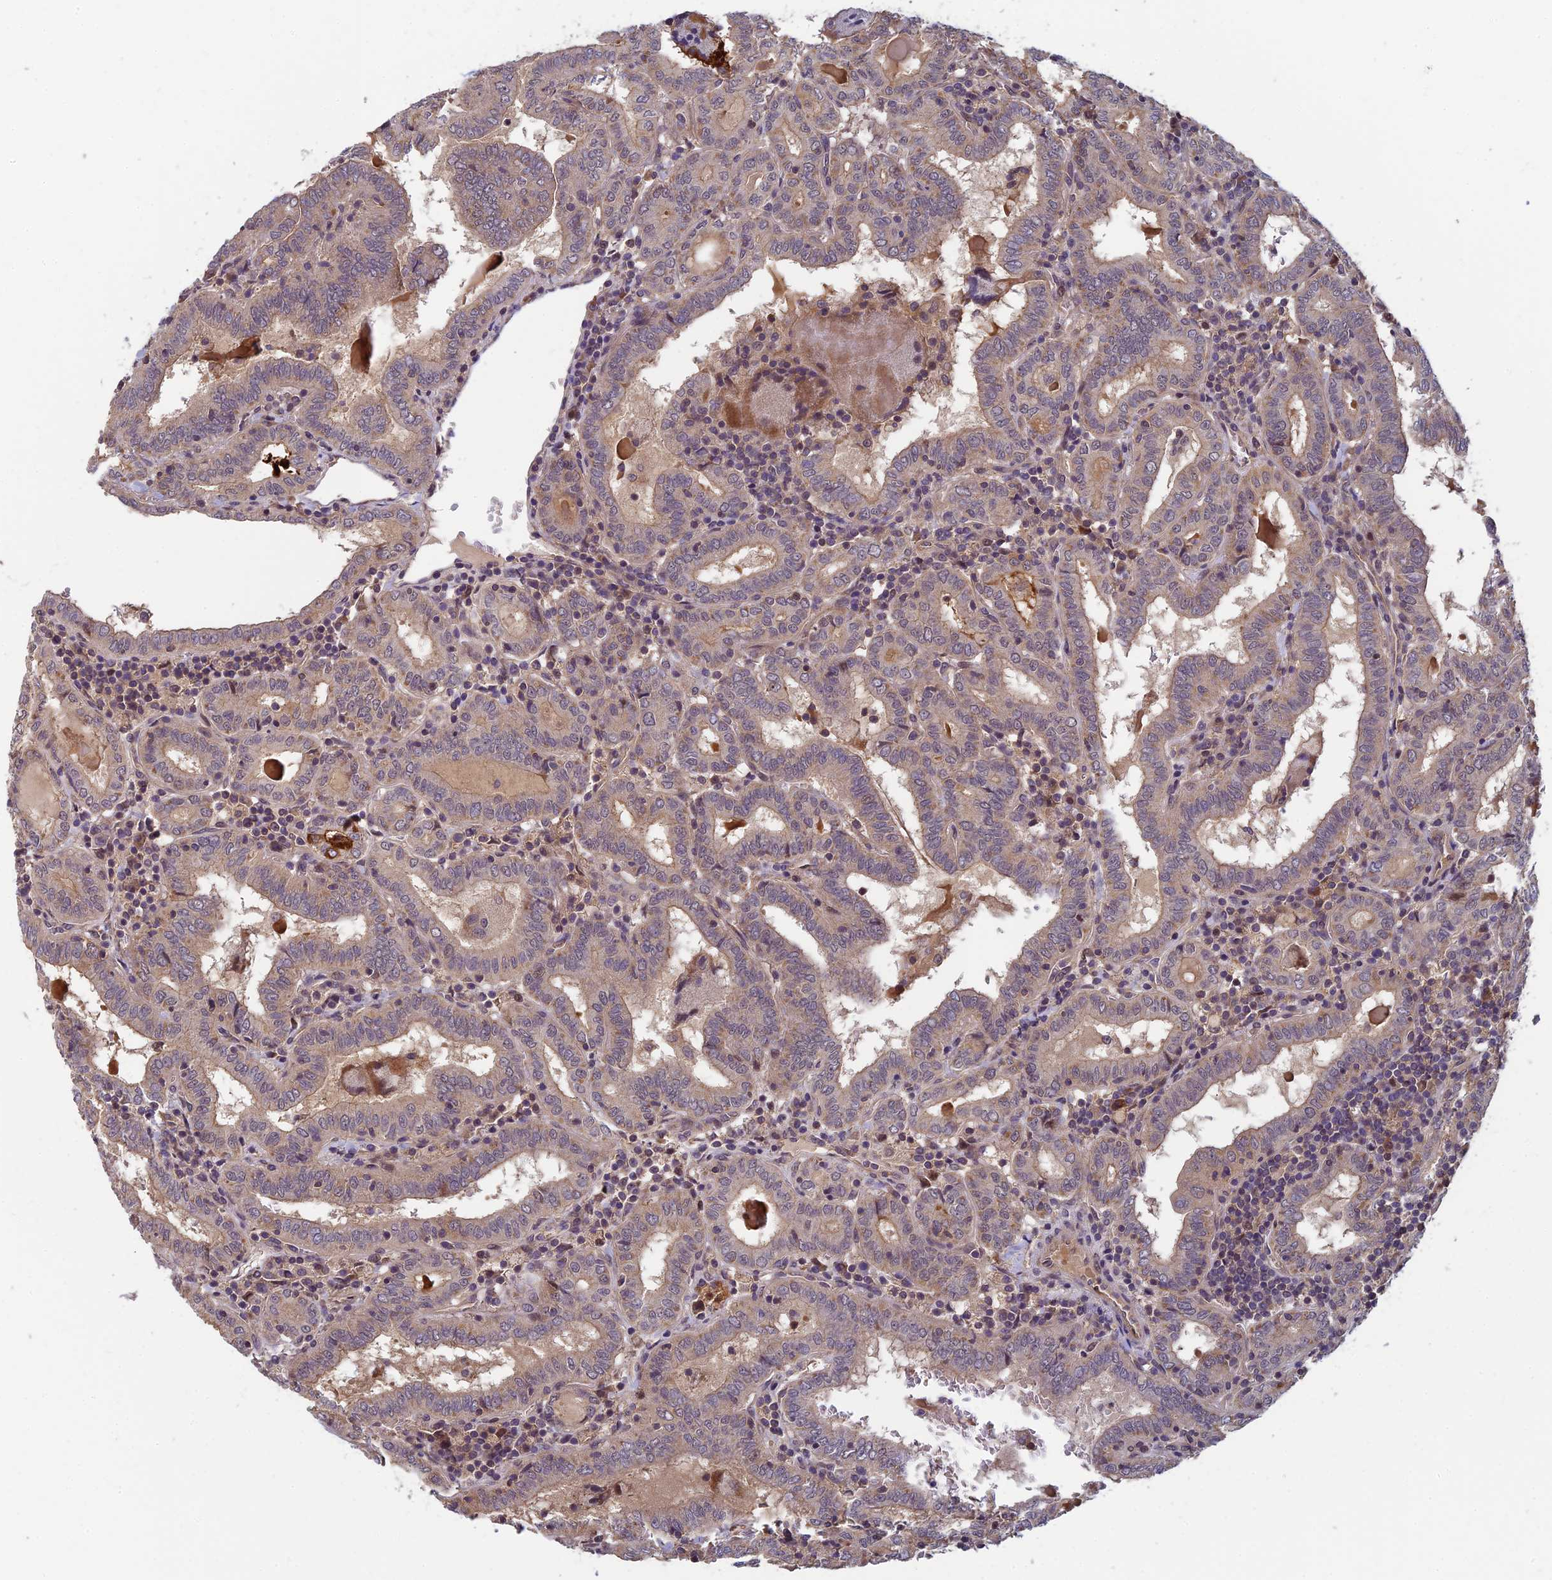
{"staining": {"intensity": "weak", "quantity": "<25%", "location": "cytoplasmic/membranous"}, "tissue": "thyroid cancer", "cell_type": "Tumor cells", "image_type": "cancer", "snomed": [{"axis": "morphology", "description": "Papillary adenocarcinoma, NOS"}, {"axis": "topography", "description": "Thyroid gland"}], "caption": "High power microscopy histopathology image of an IHC histopathology image of thyroid papillary adenocarcinoma, revealing no significant expression in tumor cells.", "gene": "PIKFYVE", "patient": {"sex": "female", "age": 72}}